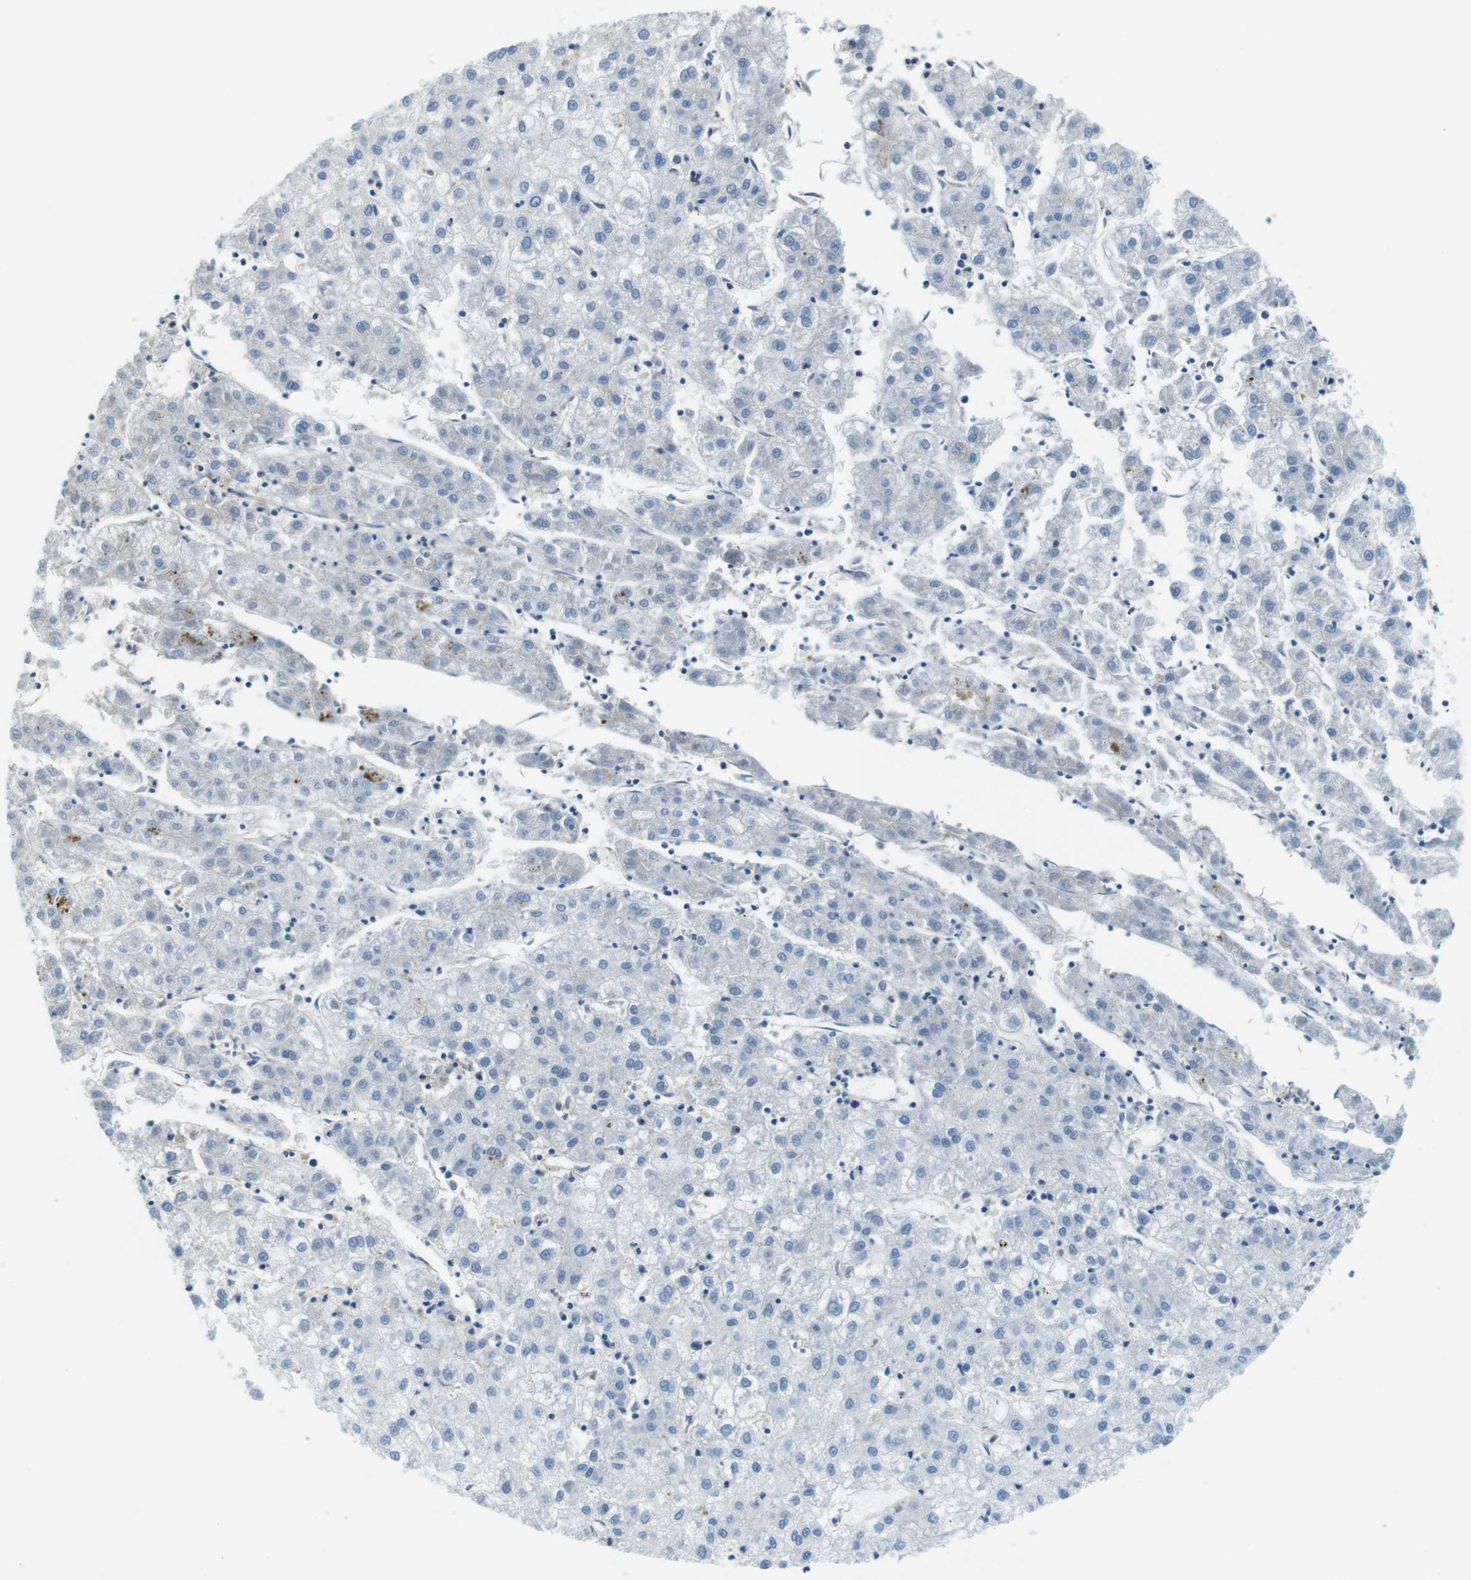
{"staining": {"intensity": "negative", "quantity": "none", "location": "none"}, "tissue": "liver cancer", "cell_type": "Tumor cells", "image_type": "cancer", "snomed": [{"axis": "morphology", "description": "Carcinoma, Hepatocellular, NOS"}, {"axis": "topography", "description": "Liver"}], "caption": "High magnification brightfield microscopy of liver hepatocellular carcinoma stained with DAB (3,3'-diaminobenzidine) (brown) and counterstained with hematoxylin (blue): tumor cells show no significant positivity.", "gene": "TES", "patient": {"sex": "male", "age": 72}}